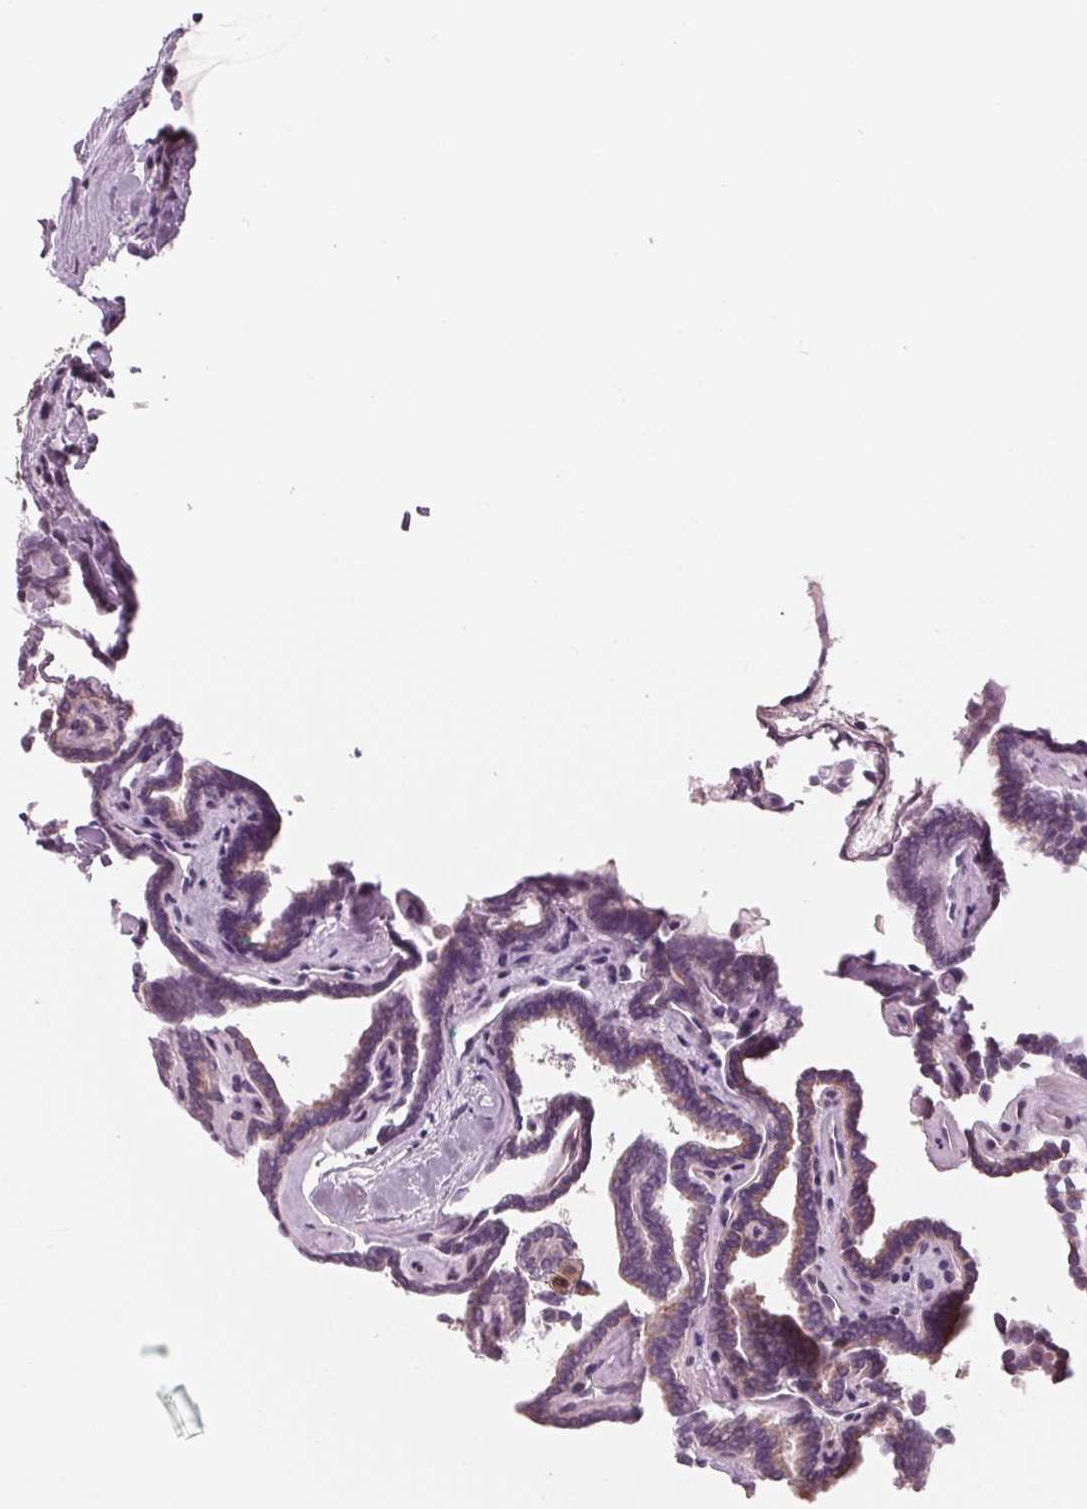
{"staining": {"intensity": "moderate", "quantity": ">75%", "location": "cytoplasmic/membranous"}, "tissue": "thyroid cancer", "cell_type": "Tumor cells", "image_type": "cancer", "snomed": [{"axis": "morphology", "description": "Papillary adenocarcinoma, NOS"}, {"axis": "topography", "description": "Thyroid gland"}], "caption": "A high-resolution micrograph shows immunohistochemistry (IHC) staining of thyroid cancer (papillary adenocarcinoma), which exhibits moderate cytoplasmic/membranous staining in about >75% of tumor cells.", "gene": "ARHGAP25", "patient": {"sex": "female", "age": 21}}